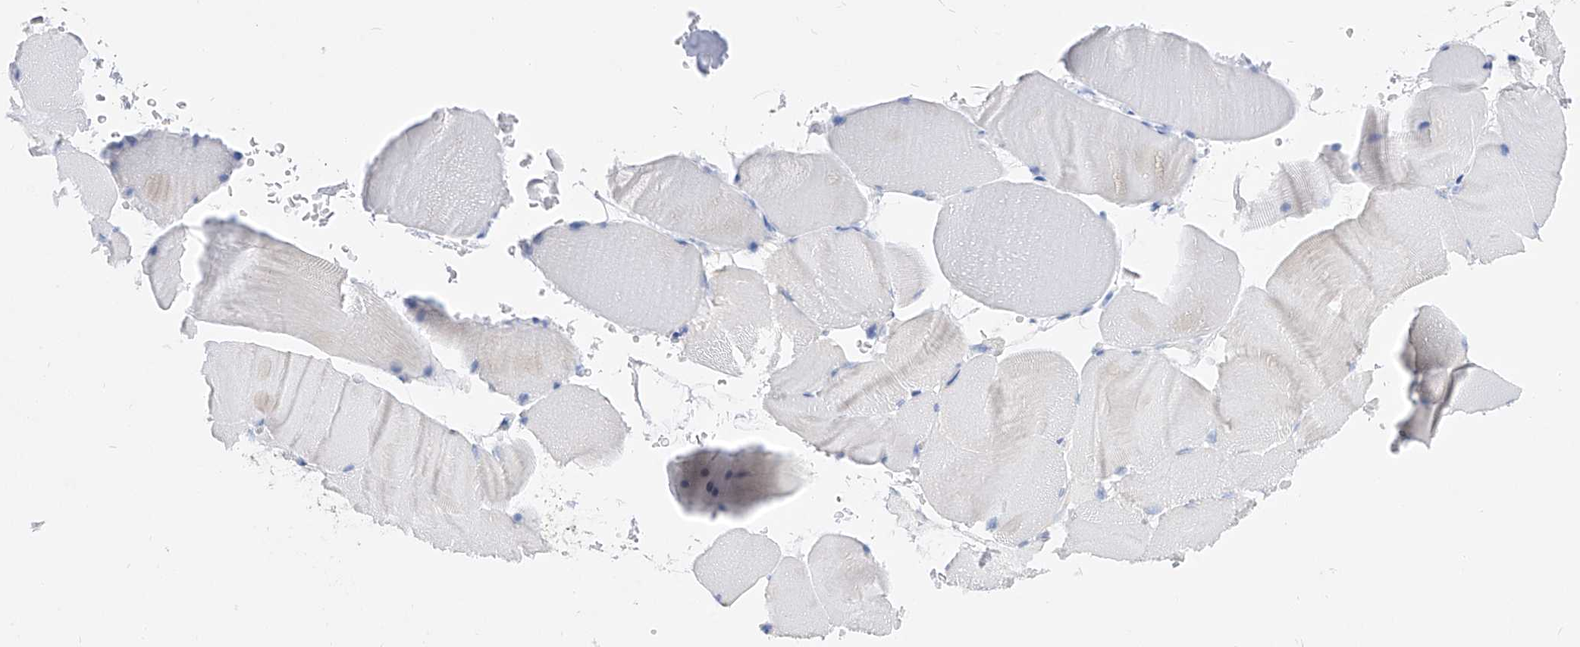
{"staining": {"intensity": "negative", "quantity": "none", "location": "none"}, "tissue": "skeletal muscle", "cell_type": "Myocytes", "image_type": "normal", "snomed": [{"axis": "morphology", "description": "Normal tissue, NOS"}, {"axis": "topography", "description": "Skeletal muscle"}, {"axis": "topography", "description": "Parathyroid gland"}], "caption": "This is a histopathology image of immunohistochemistry staining of unremarkable skeletal muscle, which shows no positivity in myocytes.", "gene": "UFL1", "patient": {"sex": "female", "age": 37}}